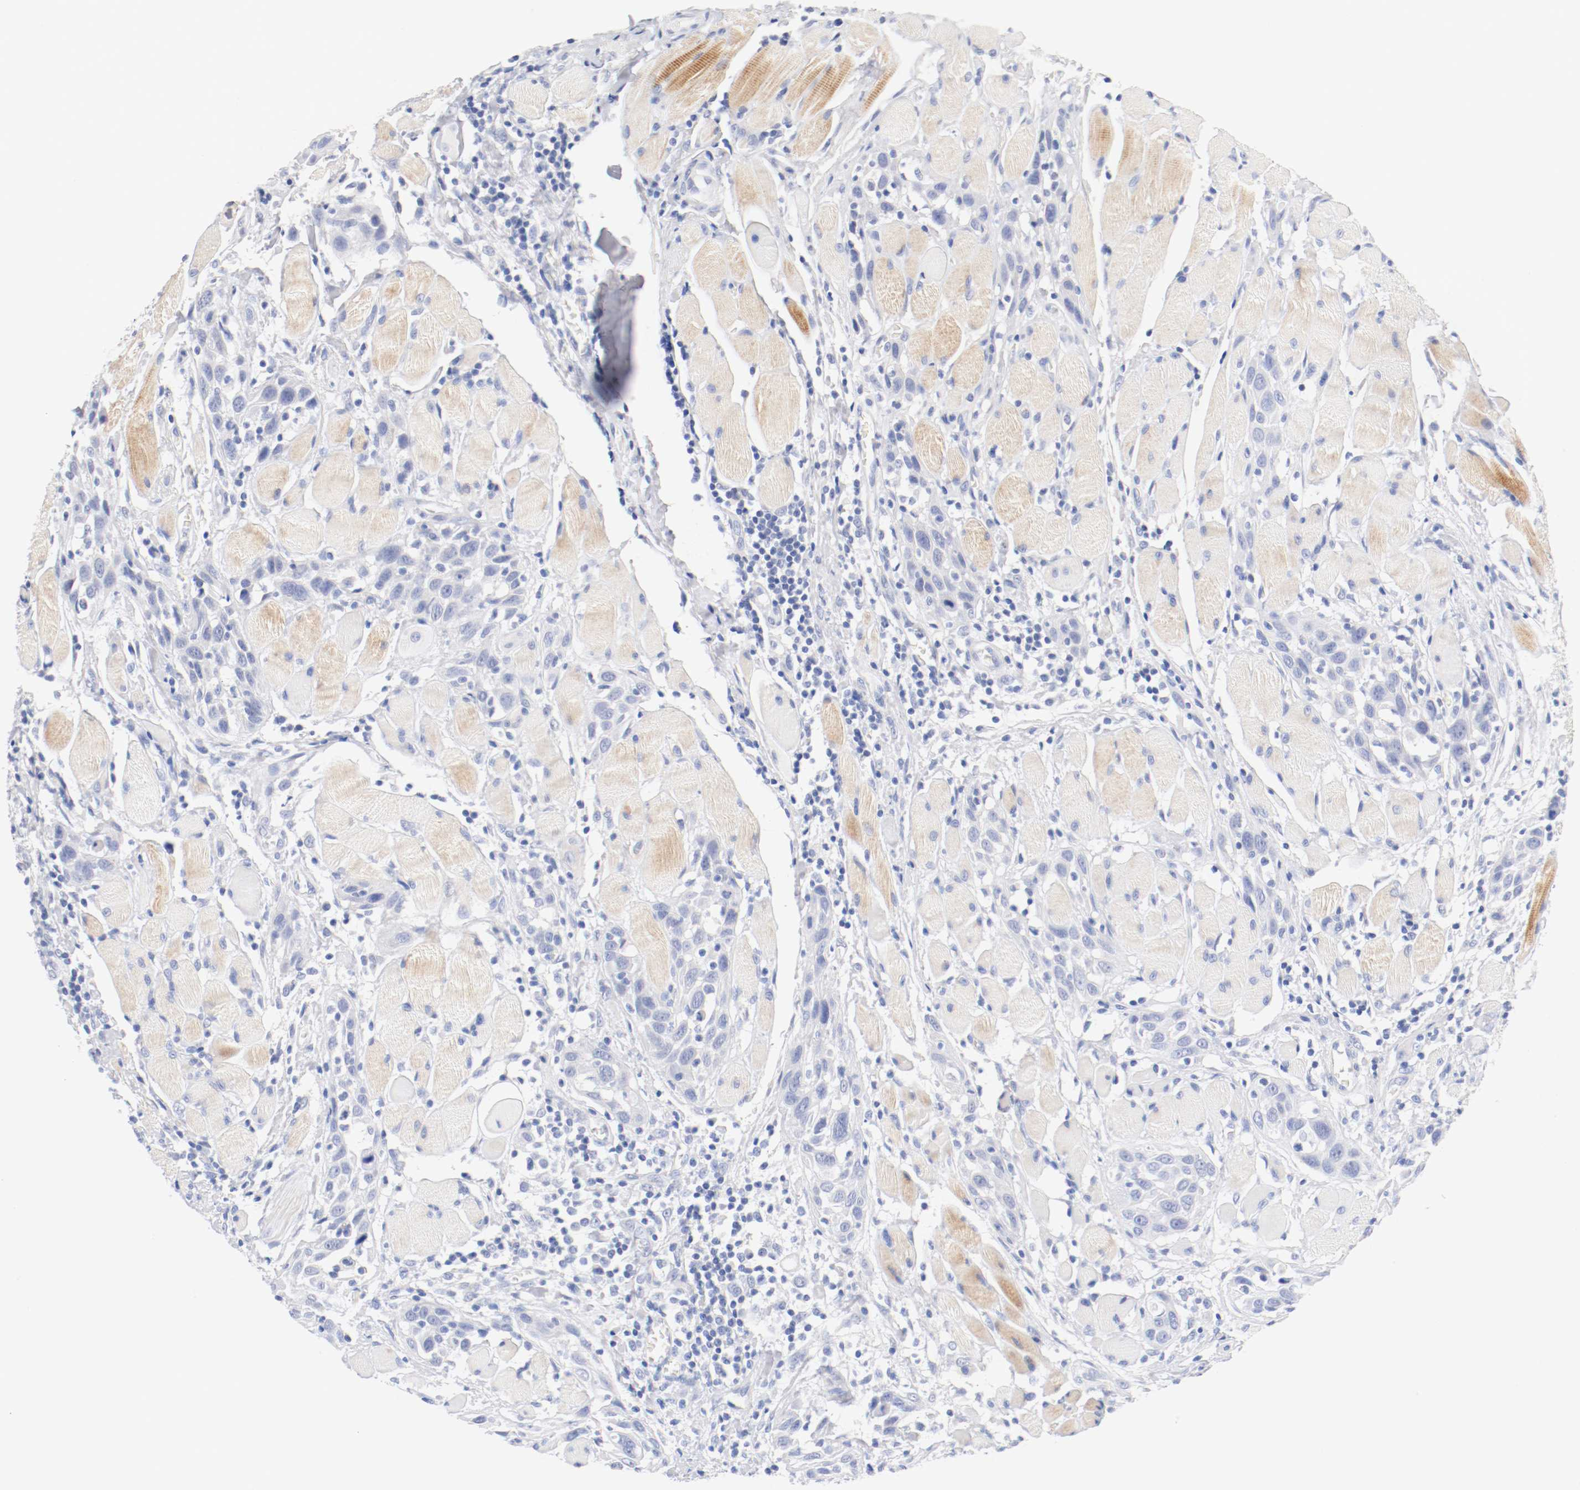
{"staining": {"intensity": "negative", "quantity": "none", "location": "none"}, "tissue": "head and neck cancer", "cell_type": "Tumor cells", "image_type": "cancer", "snomed": [{"axis": "morphology", "description": "Squamous cell carcinoma, NOS"}, {"axis": "topography", "description": "Oral tissue"}, {"axis": "topography", "description": "Head-Neck"}], "caption": "Immunohistochemical staining of head and neck cancer (squamous cell carcinoma) shows no significant staining in tumor cells.", "gene": "HOMER1", "patient": {"sex": "female", "age": 50}}